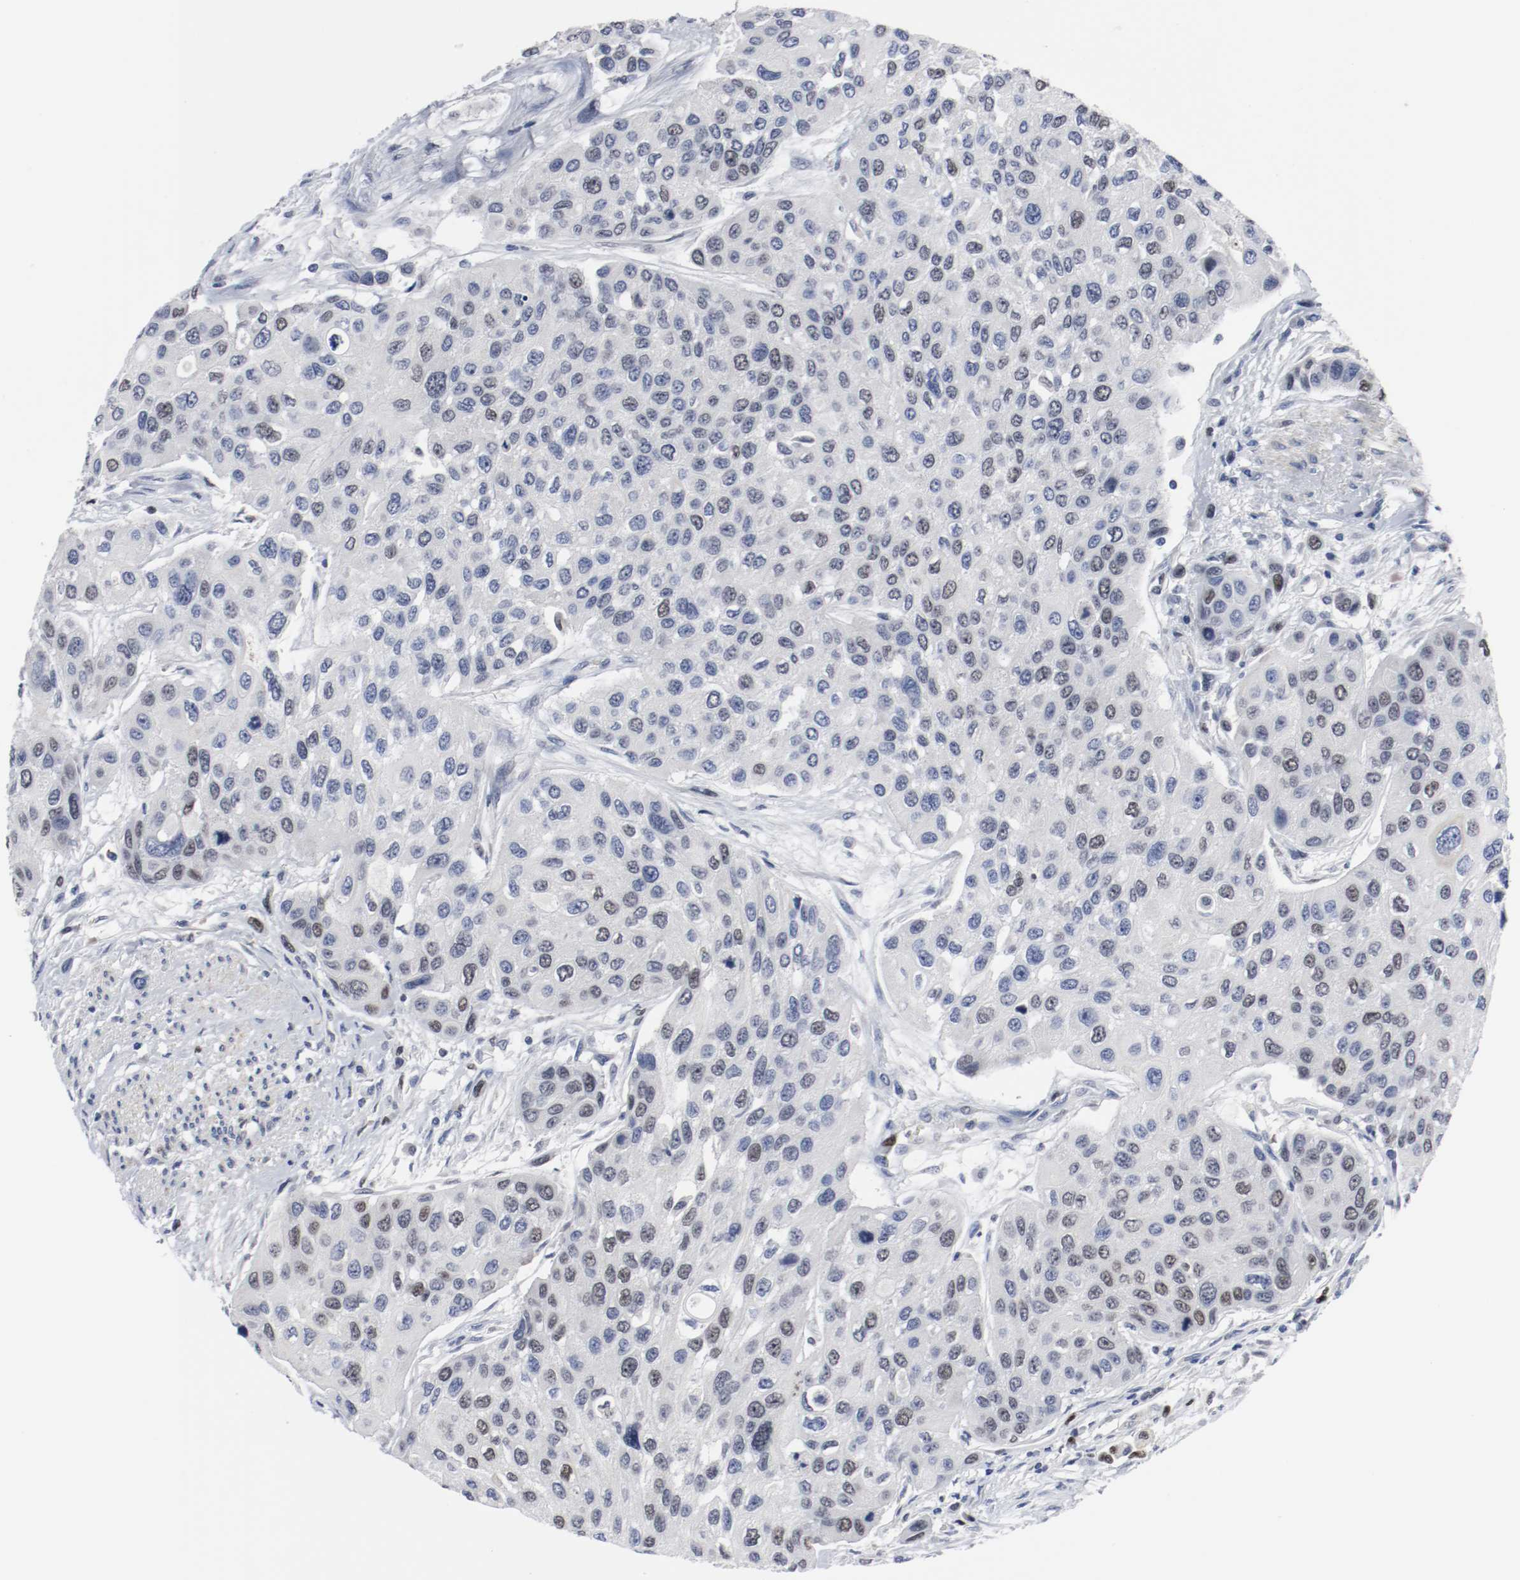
{"staining": {"intensity": "weak", "quantity": "<25%", "location": "nuclear"}, "tissue": "urothelial cancer", "cell_type": "Tumor cells", "image_type": "cancer", "snomed": [{"axis": "morphology", "description": "Urothelial carcinoma, High grade"}, {"axis": "topography", "description": "Urinary bladder"}], "caption": "This photomicrograph is of urothelial cancer stained with immunohistochemistry (IHC) to label a protein in brown with the nuclei are counter-stained blue. There is no positivity in tumor cells.", "gene": "MCM6", "patient": {"sex": "female", "age": 56}}